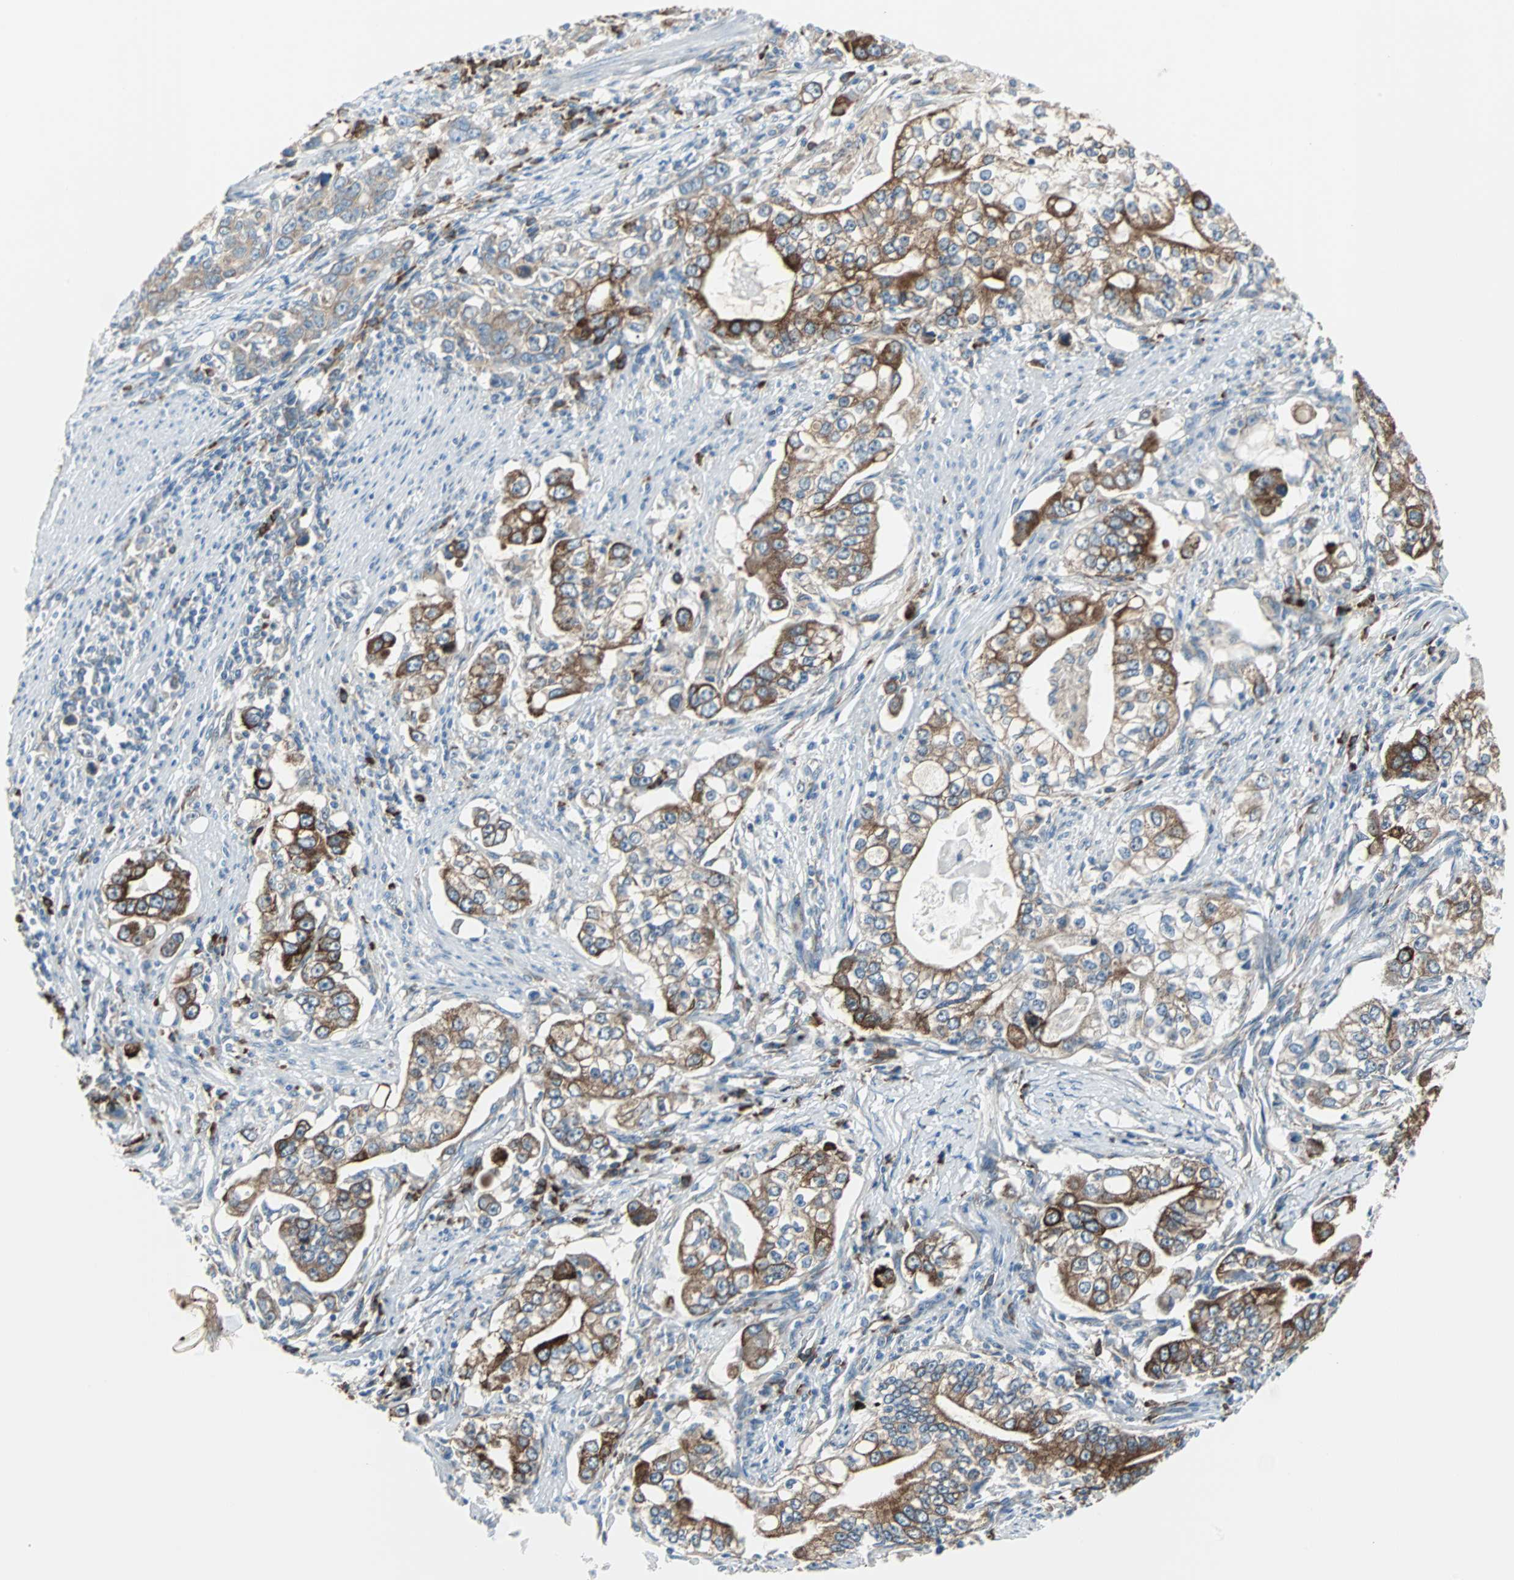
{"staining": {"intensity": "moderate", "quantity": "25%-75%", "location": "cytoplasmic/membranous"}, "tissue": "stomach cancer", "cell_type": "Tumor cells", "image_type": "cancer", "snomed": [{"axis": "morphology", "description": "Adenocarcinoma, NOS"}, {"axis": "topography", "description": "Stomach, lower"}], "caption": "A micrograph of human stomach cancer (adenocarcinoma) stained for a protein demonstrates moderate cytoplasmic/membranous brown staining in tumor cells.", "gene": "PDIA4", "patient": {"sex": "female", "age": 72}}